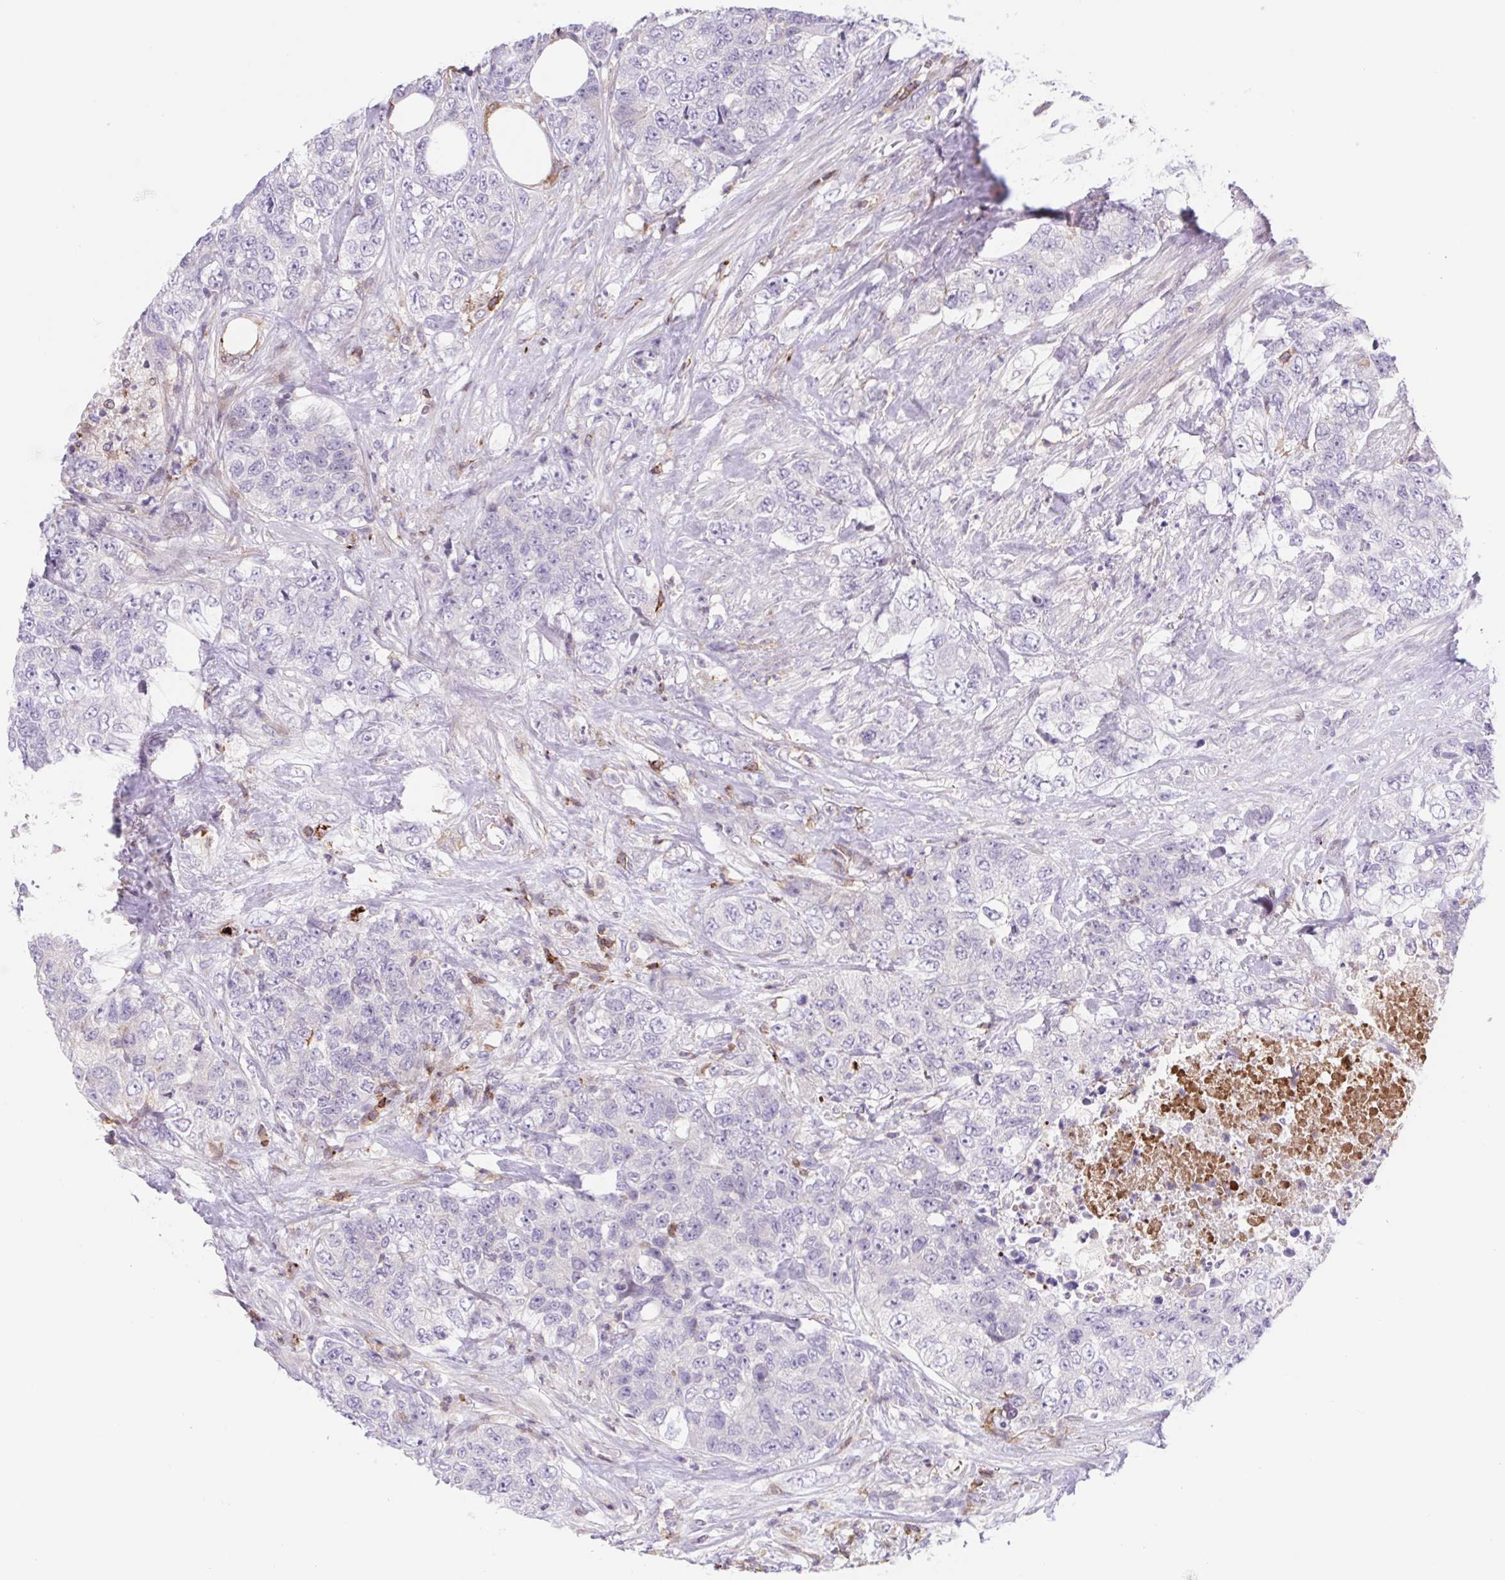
{"staining": {"intensity": "negative", "quantity": "none", "location": "none"}, "tissue": "urothelial cancer", "cell_type": "Tumor cells", "image_type": "cancer", "snomed": [{"axis": "morphology", "description": "Urothelial carcinoma, High grade"}, {"axis": "topography", "description": "Urinary bladder"}], "caption": "Immunohistochemistry (IHC) of urothelial cancer displays no expression in tumor cells.", "gene": "TPRG1", "patient": {"sex": "female", "age": 78}}